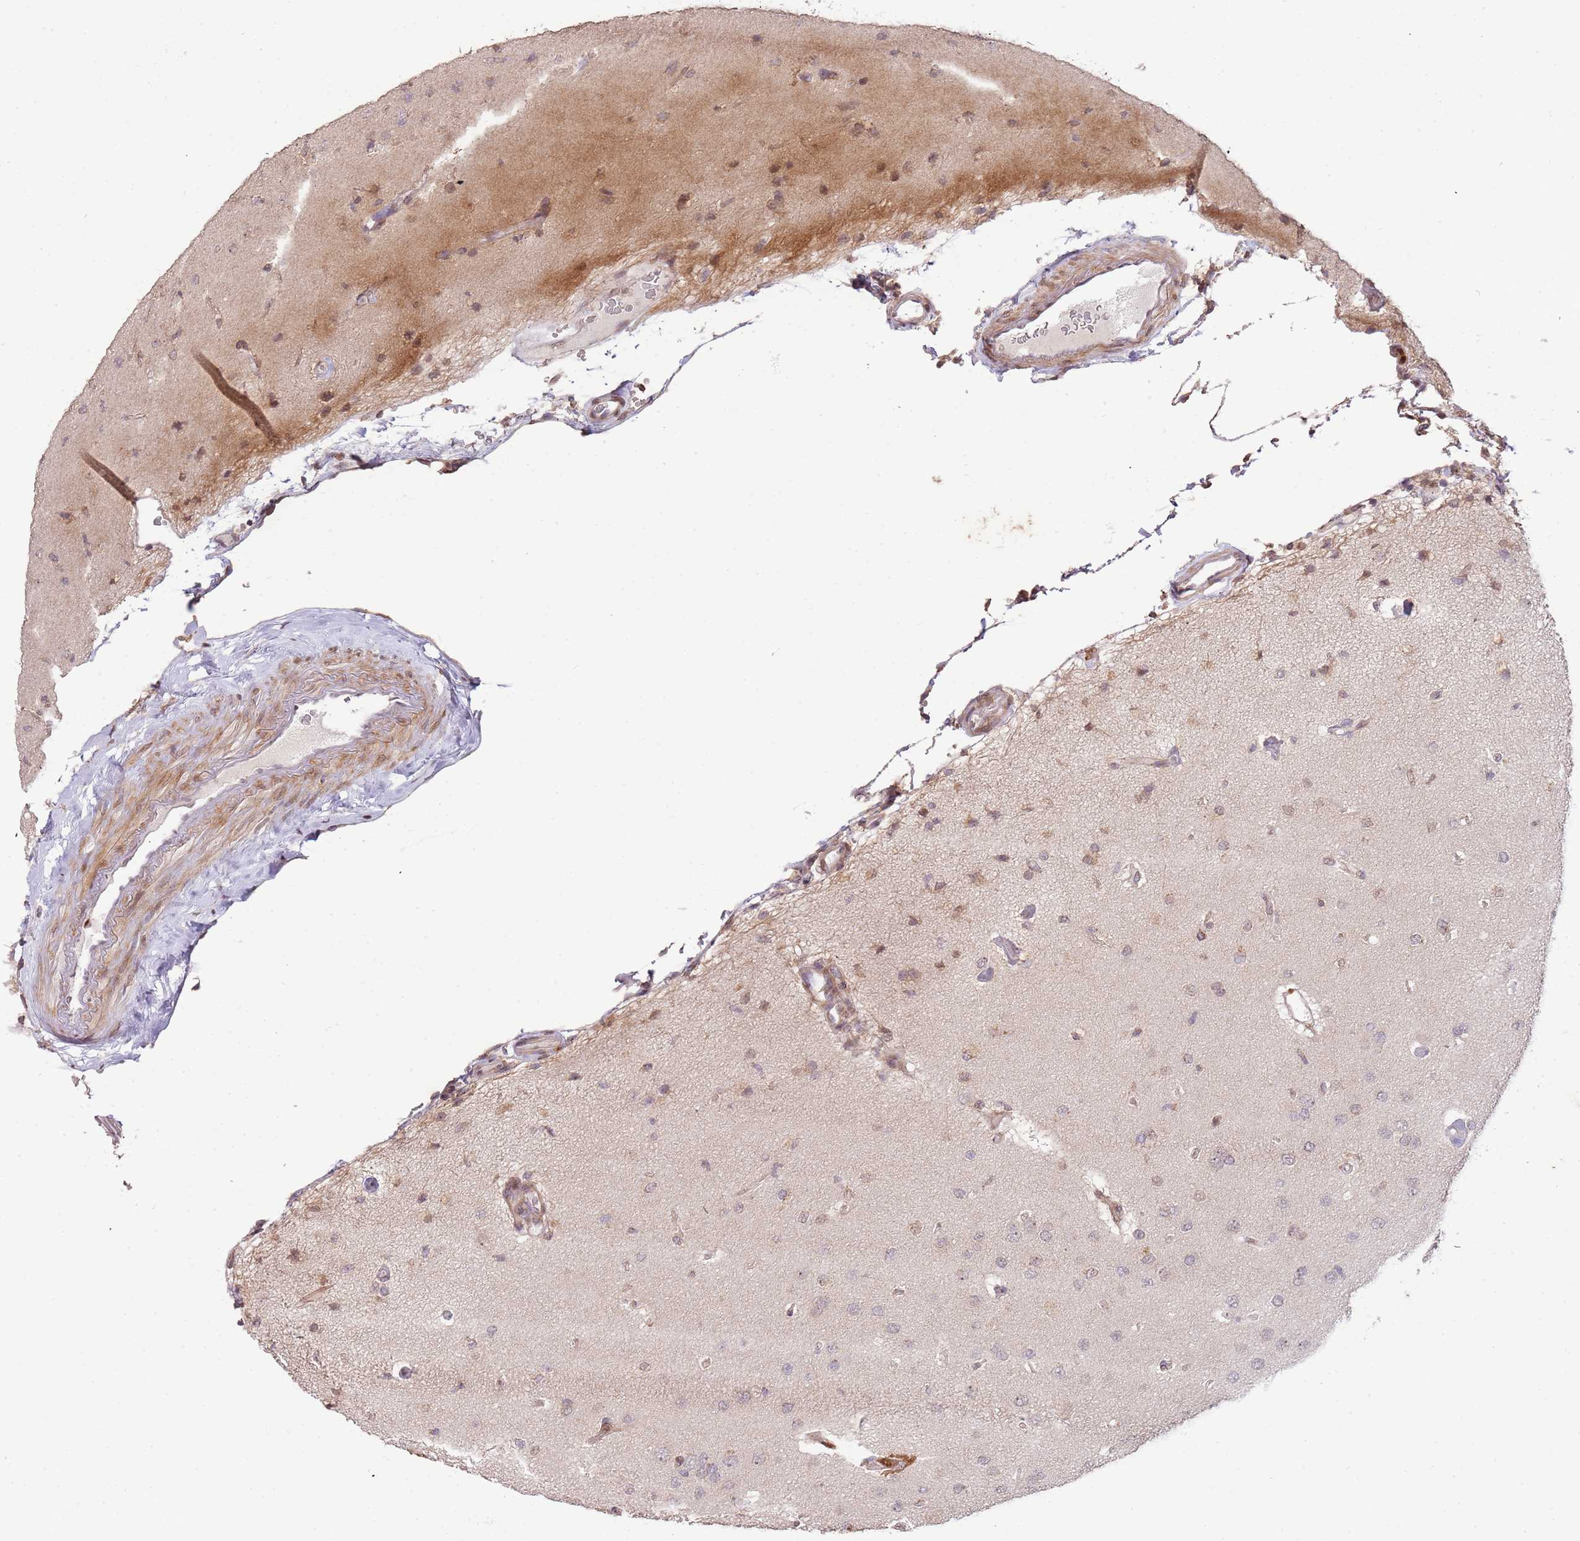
{"staining": {"intensity": "weak", "quantity": "<25%", "location": "nuclear"}, "tissue": "glioma", "cell_type": "Tumor cells", "image_type": "cancer", "snomed": [{"axis": "morphology", "description": "Glioma, malignant, High grade"}, {"axis": "topography", "description": "Brain"}], "caption": "An IHC histopathology image of high-grade glioma (malignant) is shown. There is no staining in tumor cells of high-grade glioma (malignant). (Brightfield microscopy of DAB IHC at high magnification).", "gene": "SLC16A4", "patient": {"sex": "male", "age": 77}}